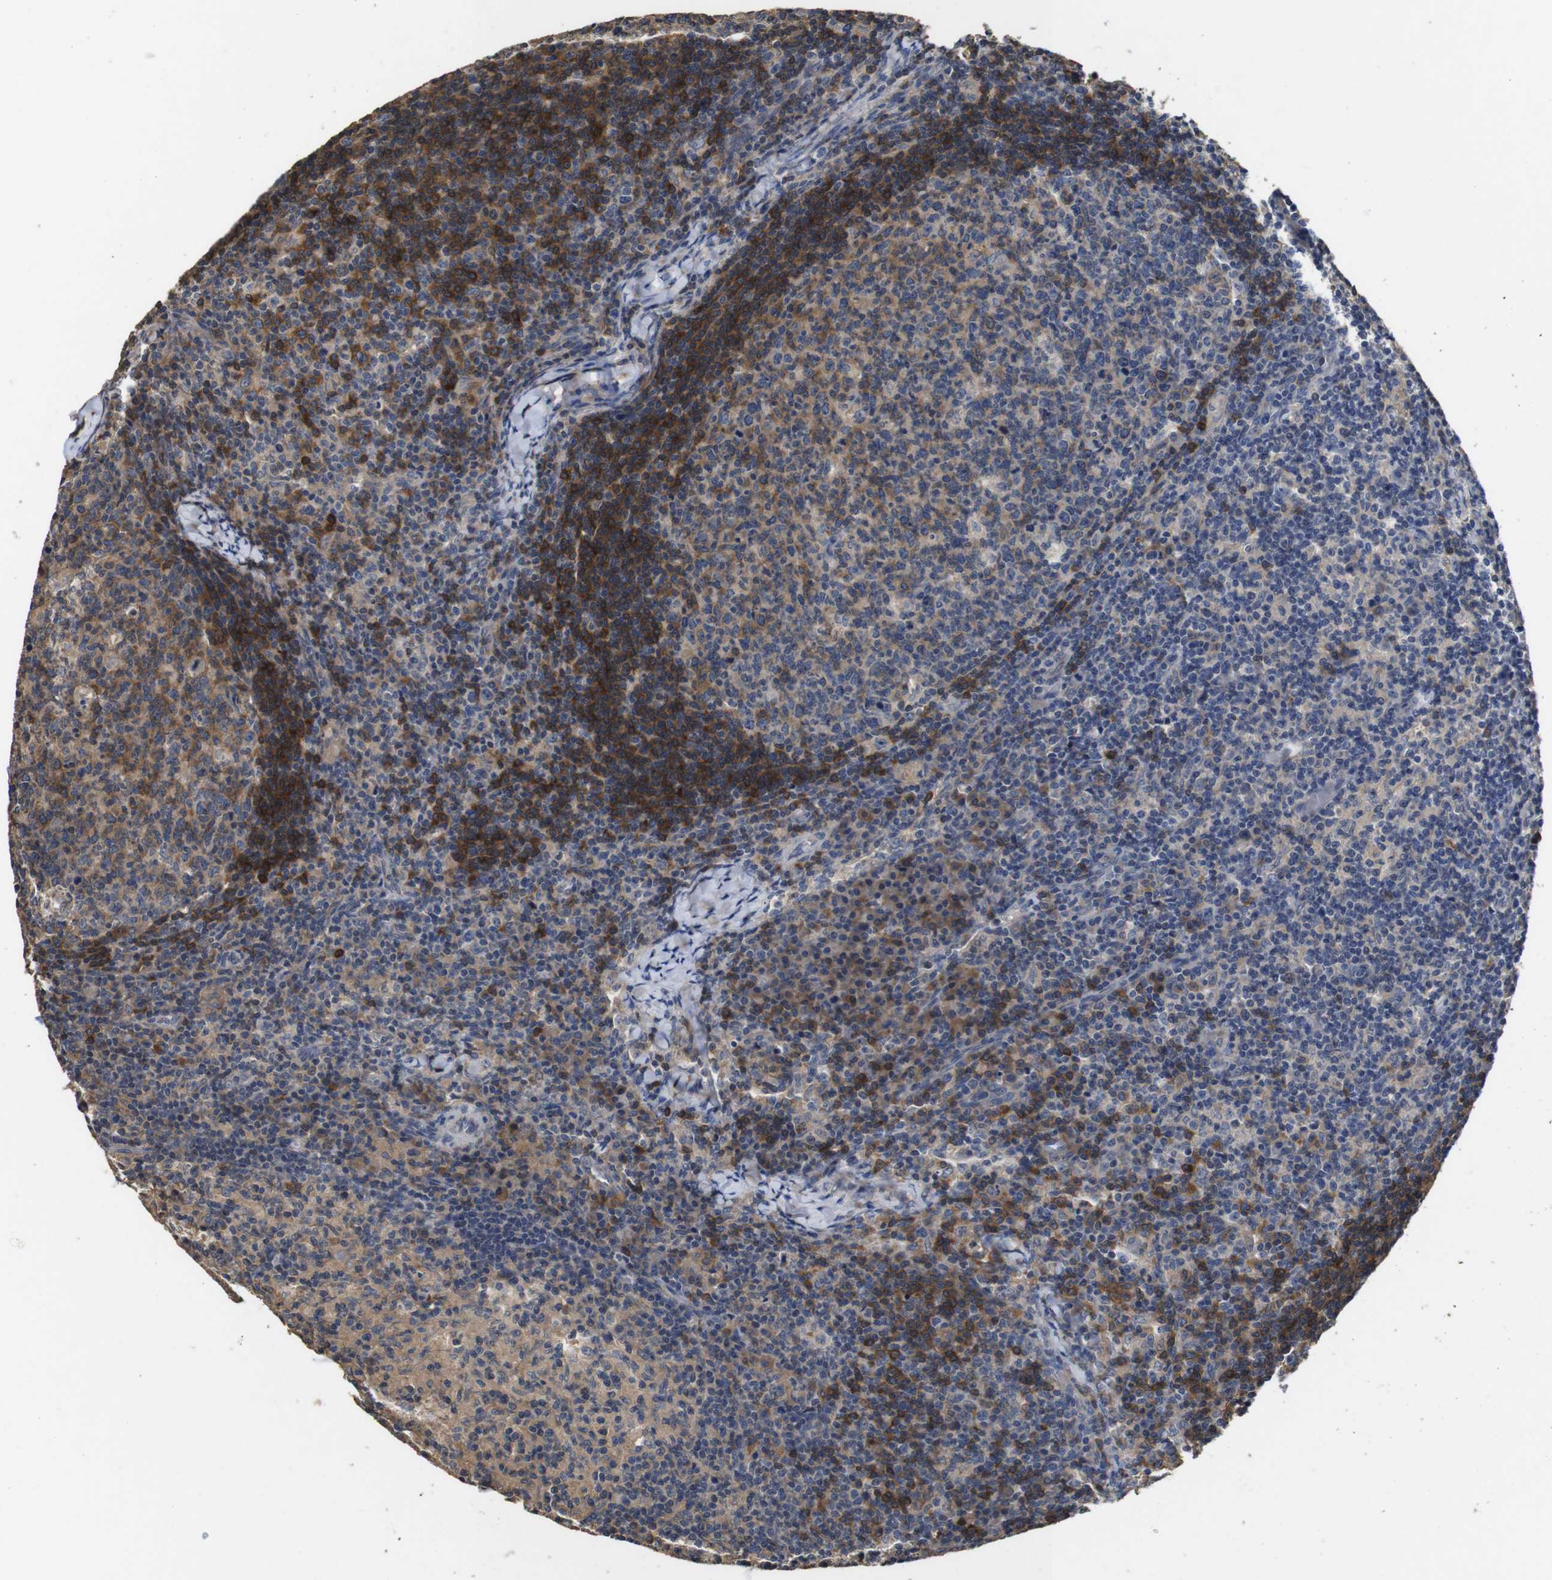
{"staining": {"intensity": "moderate", "quantity": "25%-75%", "location": "cytoplasmic/membranous"}, "tissue": "lymph node", "cell_type": "Germinal center cells", "image_type": "normal", "snomed": [{"axis": "morphology", "description": "Normal tissue, NOS"}, {"axis": "morphology", "description": "Inflammation, NOS"}, {"axis": "topography", "description": "Lymph node"}], "caption": "Lymph node stained with DAB immunohistochemistry demonstrates medium levels of moderate cytoplasmic/membranous positivity in approximately 25%-75% of germinal center cells. The protein is stained brown, and the nuclei are stained in blue (DAB (3,3'-diaminobenzidine) IHC with brightfield microscopy, high magnification).", "gene": "ARHGAP24", "patient": {"sex": "male", "age": 55}}